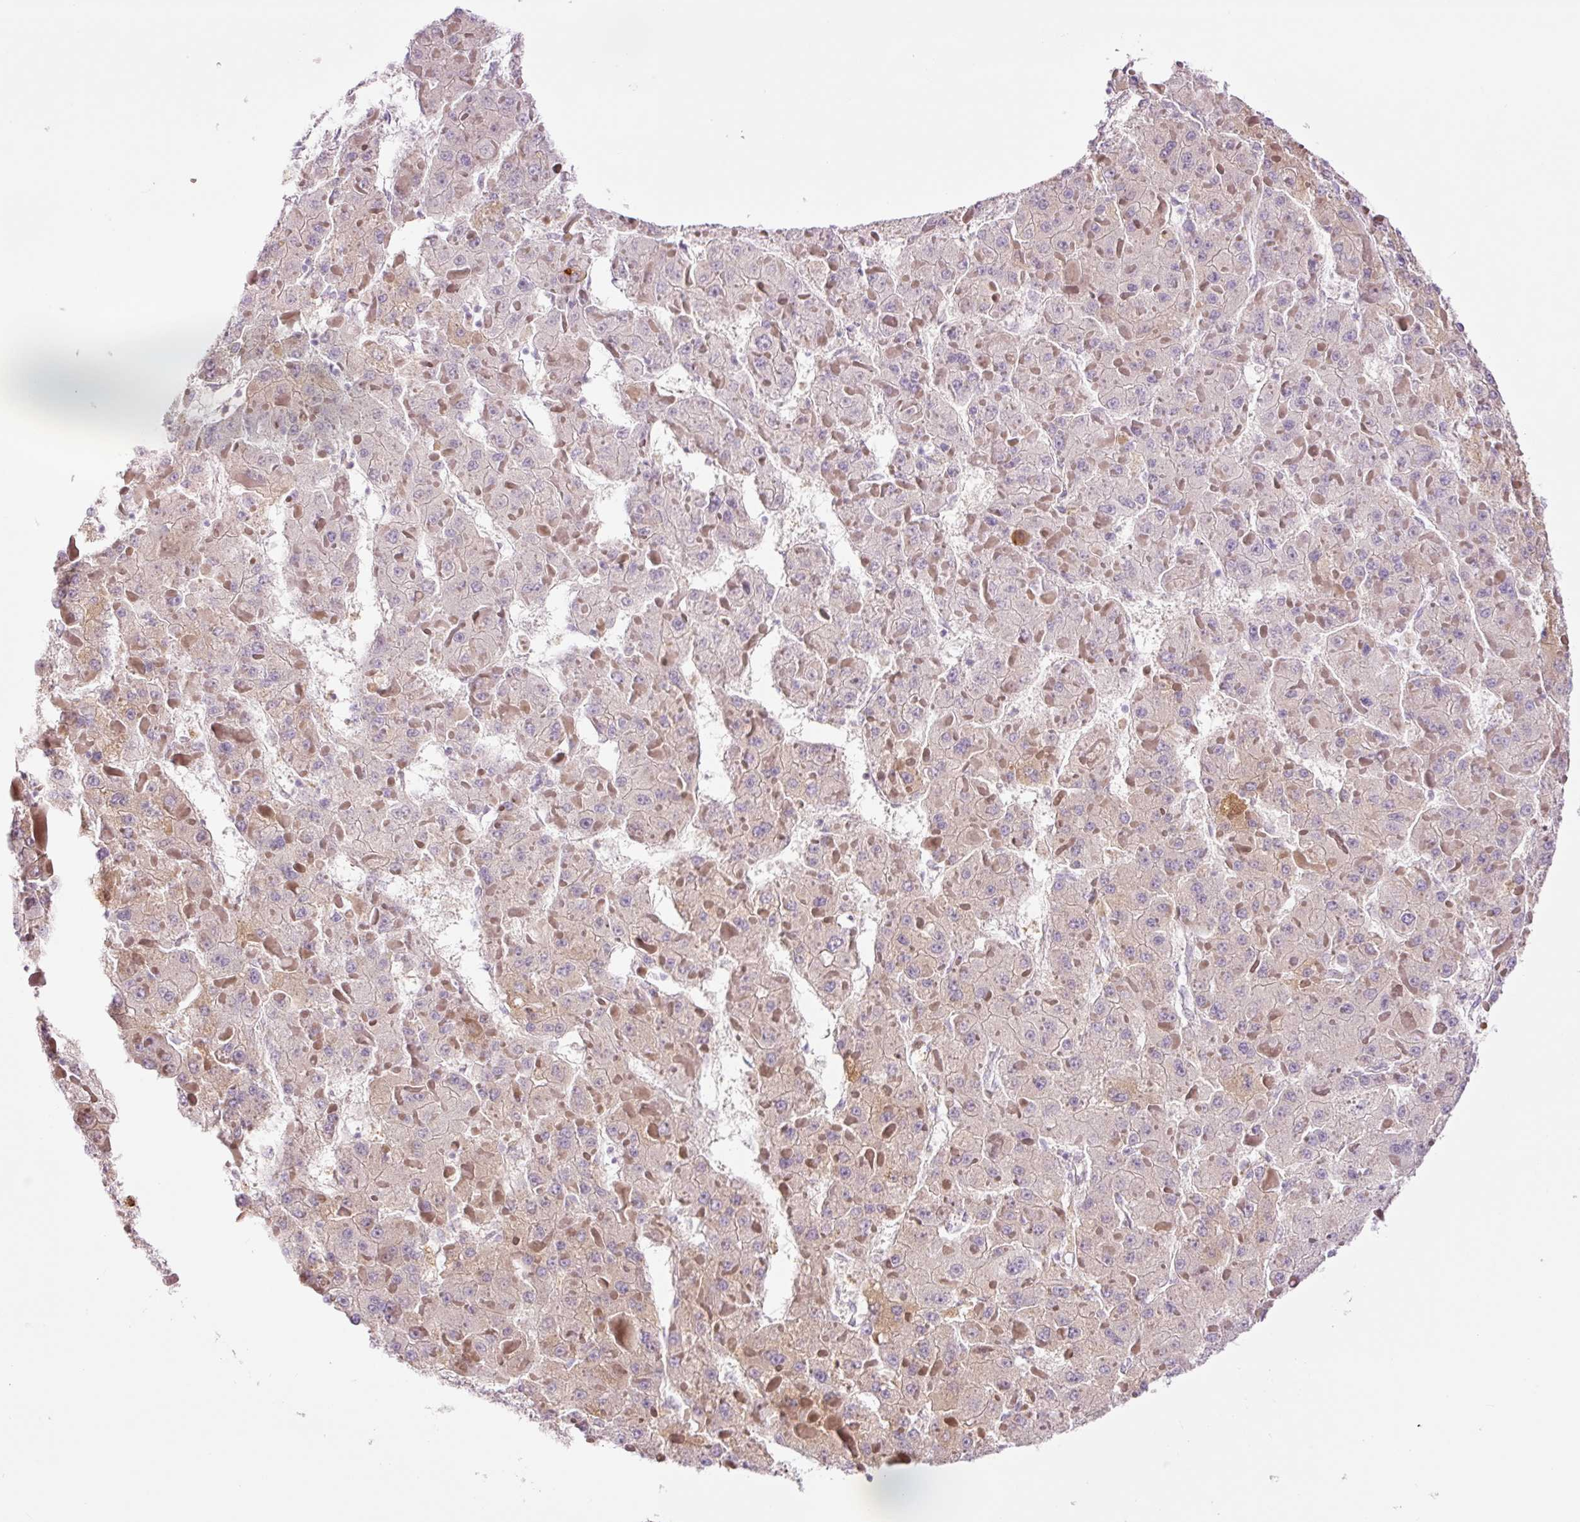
{"staining": {"intensity": "moderate", "quantity": "25%-75%", "location": "cytoplasmic/membranous"}, "tissue": "liver cancer", "cell_type": "Tumor cells", "image_type": "cancer", "snomed": [{"axis": "morphology", "description": "Carcinoma, Hepatocellular, NOS"}, {"axis": "topography", "description": "Liver"}], "caption": "An image showing moderate cytoplasmic/membranous staining in about 25%-75% of tumor cells in liver hepatocellular carcinoma, as visualized by brown immunohistochemical staining.", "gene": "SH2D6", "patient": {"sex": "female", "age": 73}}